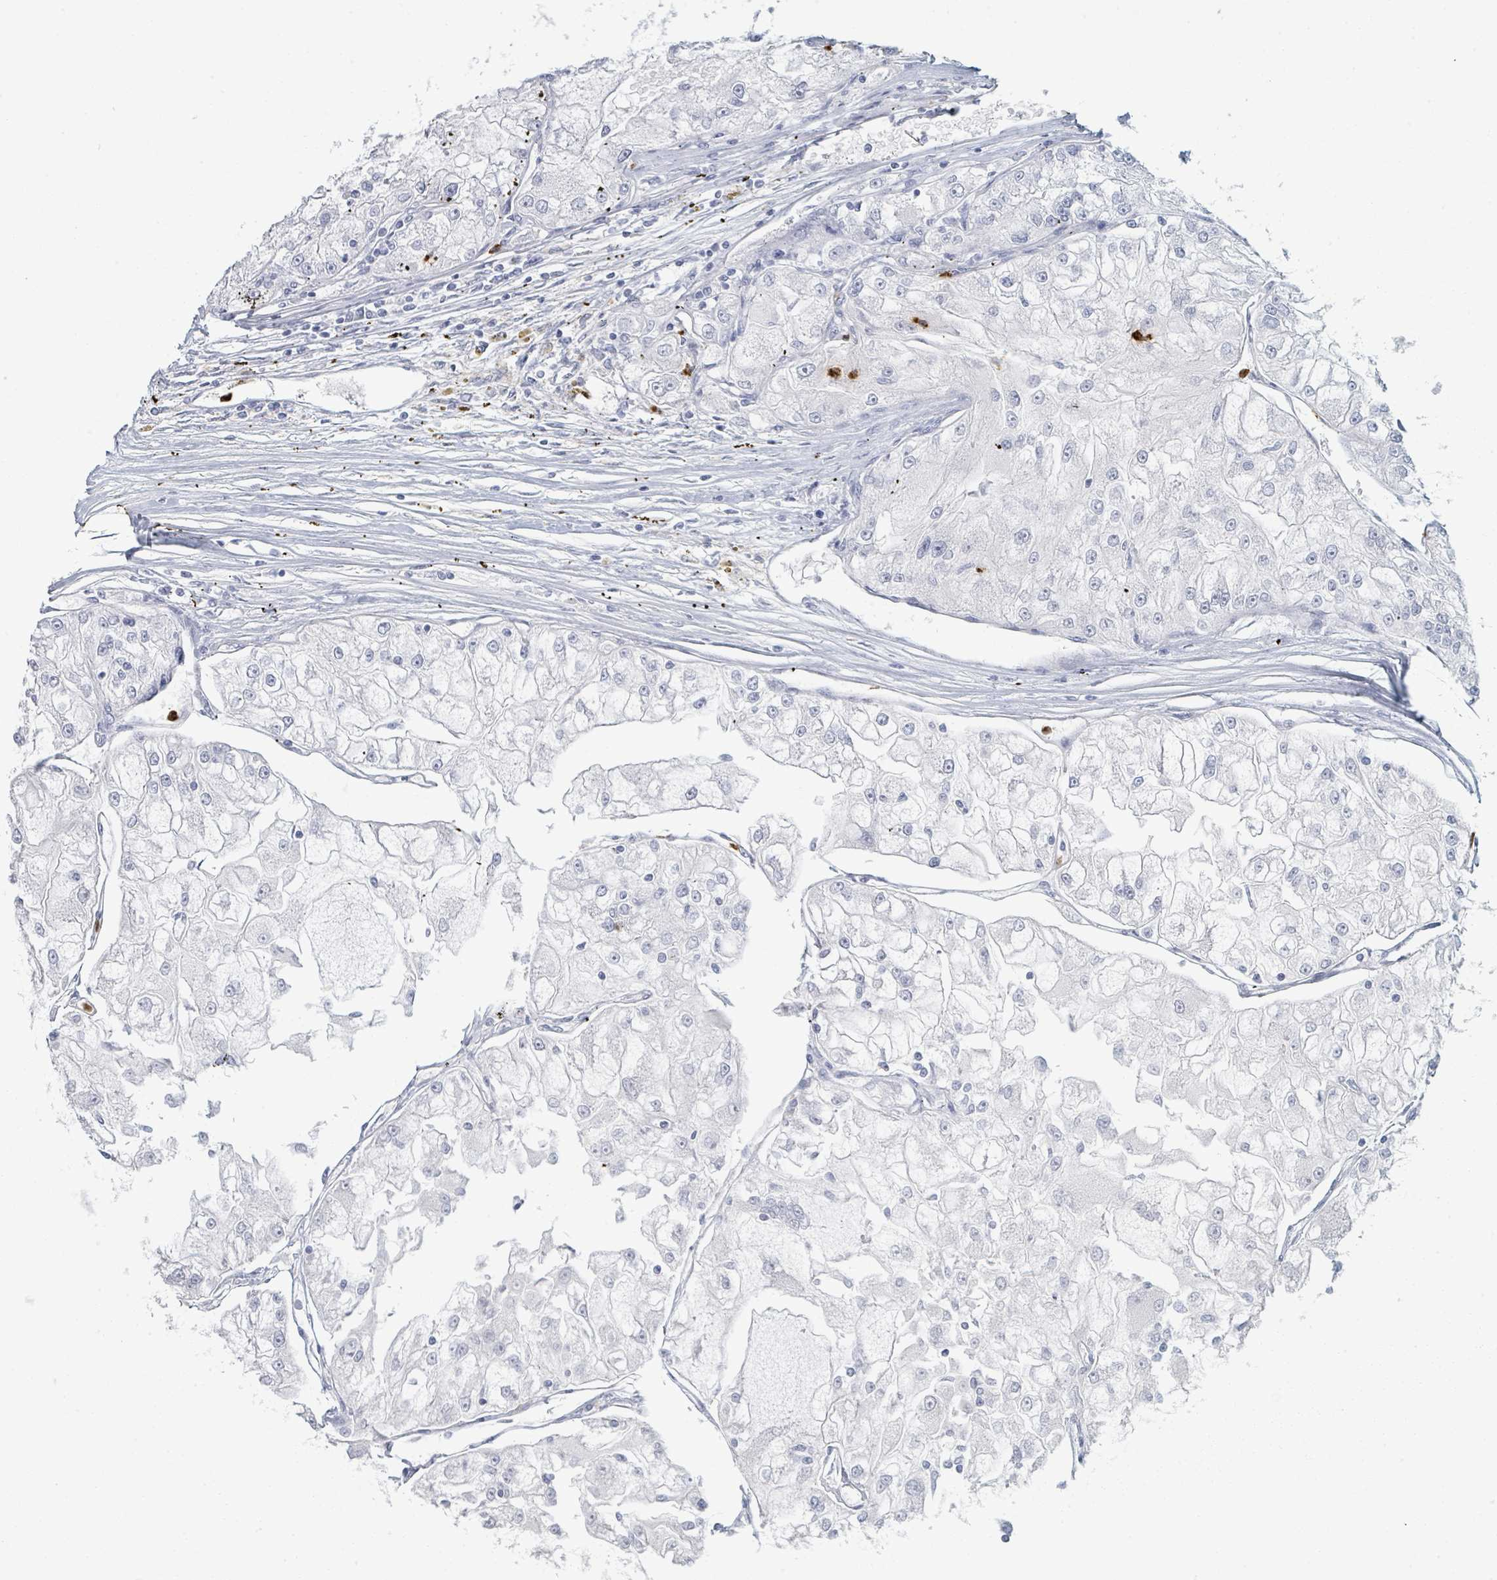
{"staining": {"intensity": "negative", "quantity": "none", "location": "none"}, "tissue": "renal cancer", "cell_type": "Tumor cells", "image_type": "cancer", "snomed": [{"axis": "morphology", "description": "Adenocarcinoma, NOS"}, {"axis": "topography", "description": "Kidney"}], "caption": "A micrograph of adenocarcinoma (renal) stained for a protein exhibits no brown staining in tumor cells.", "gene": "DEFA4", "patient": {"sex": "female", "age": 72}}